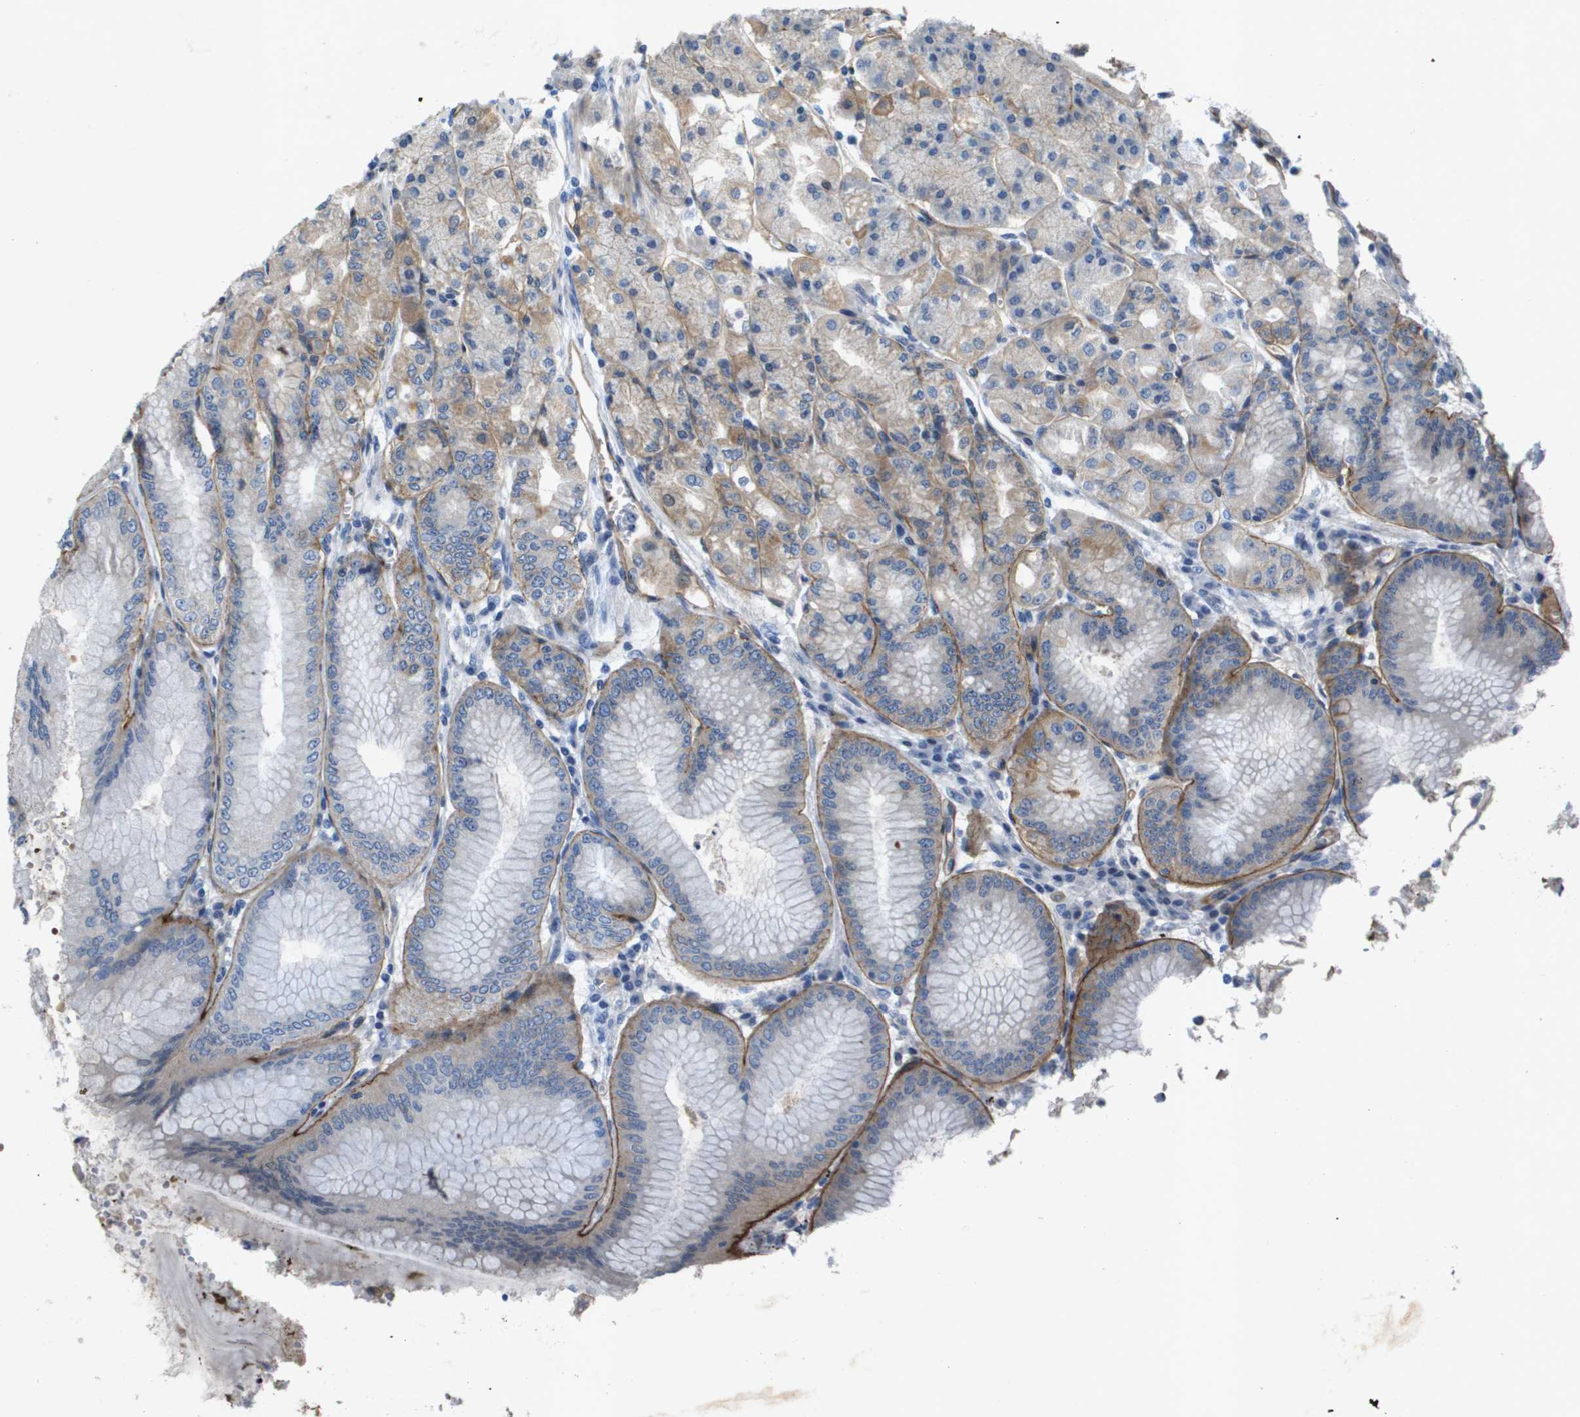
{"staining": {"intensity": "moderate", "quantity": "25%-75%", "location": "cytoplasmic/membranous"}, "tissue": "stomach", "cell_type": "Glandular cells", "image_type": "normal", "snomed": [{"axis": "morphology", "description": "Normal tissue, NOS"}, {"axis": "topography", "description": "Stomach, lower"}], "caption": "The photomicrograph reveals a brown stain indicating the presence of a protein in the cytoplasmic/membranous of glandular cells in stomach.", "gene": "ITGA6", "patient": {"sex": "male", "age": 71}}